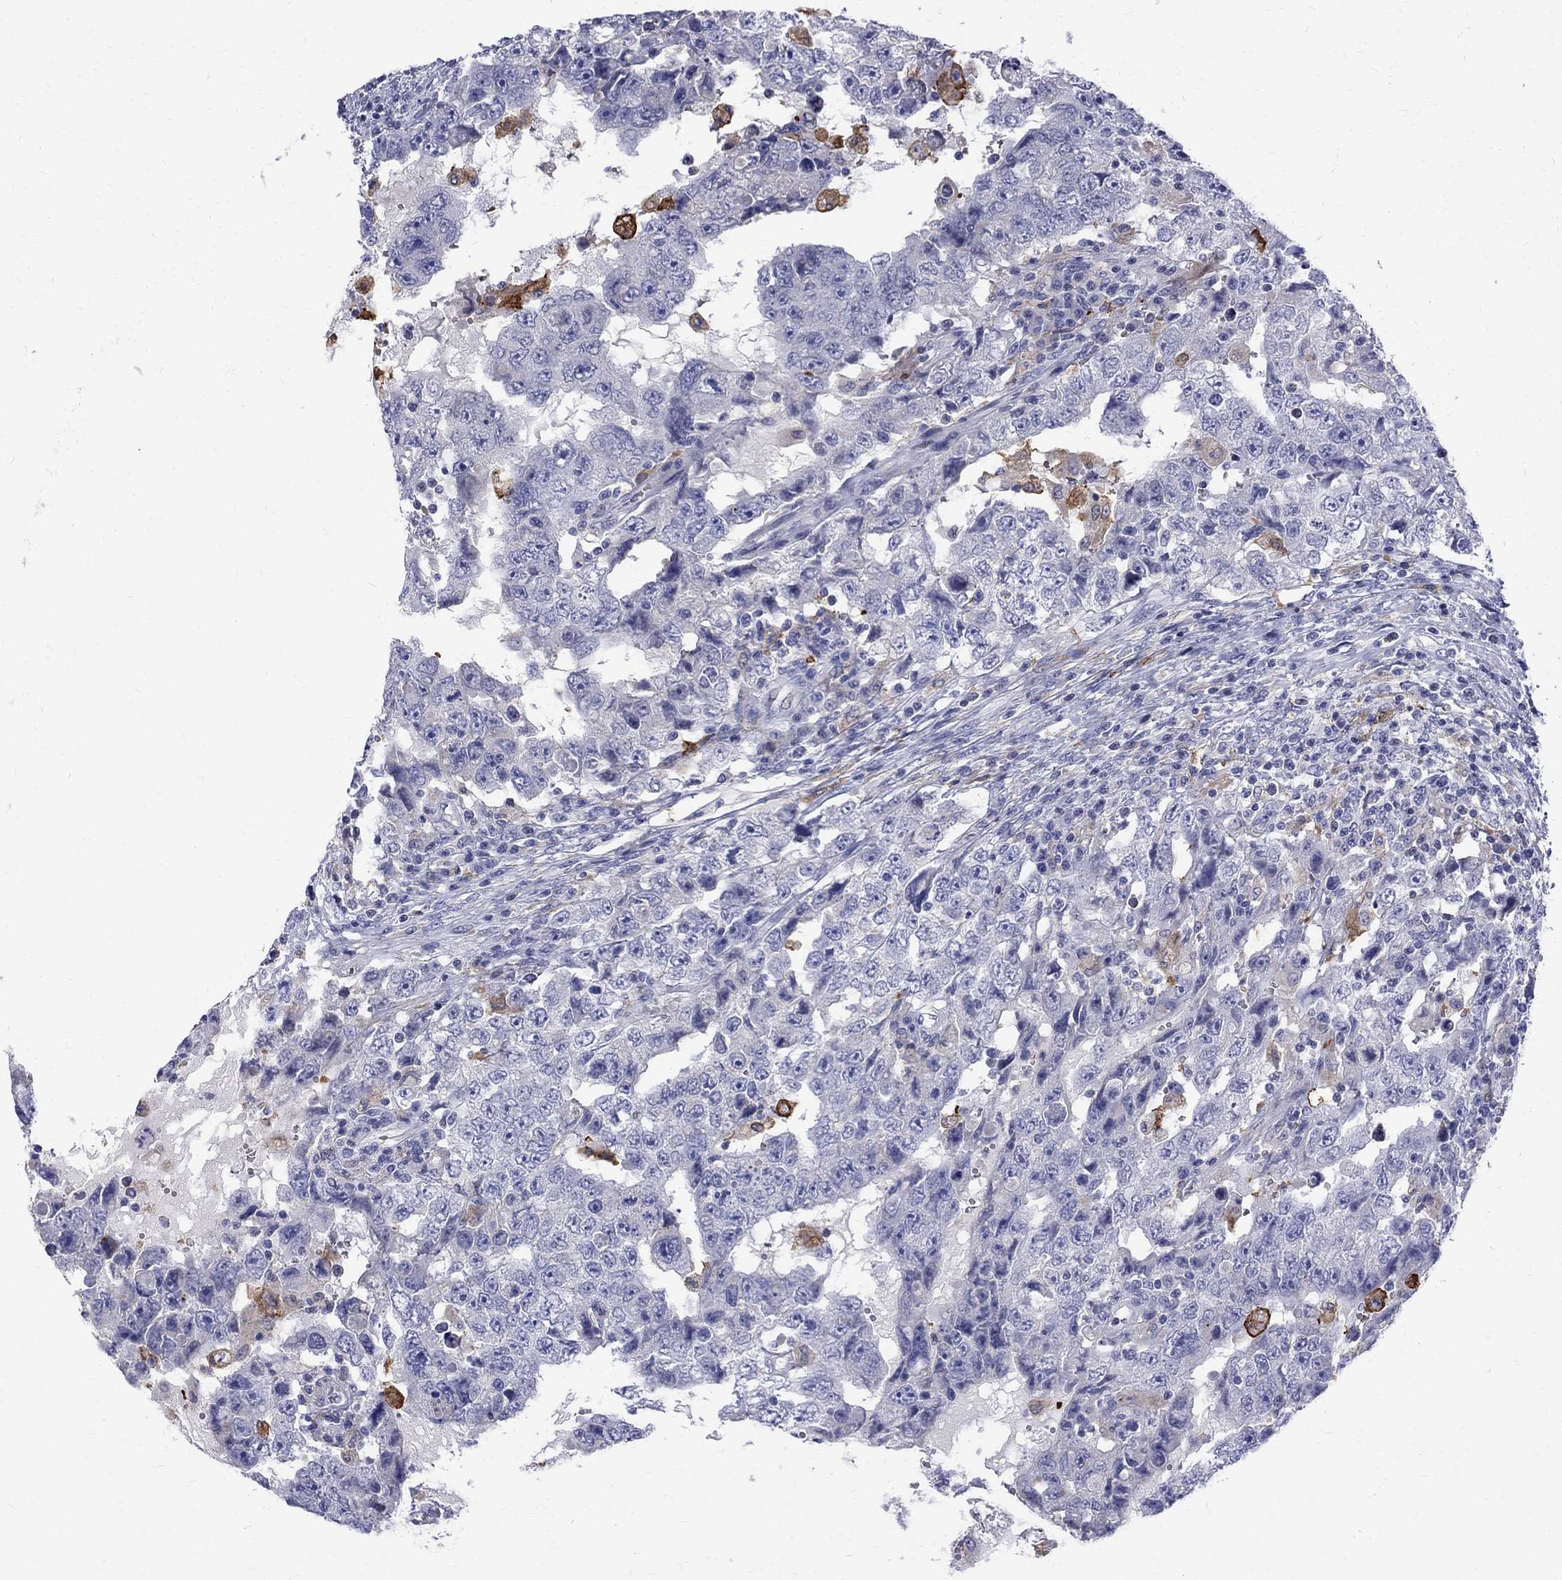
{"staining": {"intensity": "negative", "quantity": "none", "location": "none"}, "tissue": "testis cancer", "cell_type": "Tumor cells", "image_type": "cancer", "snomed": [{"axis": "morphology", "description": "Carcinoma, Embryonal, NOS"}, {"axis": "topography", "description": "Testis"}], "caption": "Immunohistochemistry (IHC) micrograph of neoplastic tissue: testis embryonal carcinoma stained with DAB (3,3'-diaminobenzidine) reveals no significant protein staining in tumor cells.", "gene": "AGER", "patient": {"sex": "male", "age": 26}}